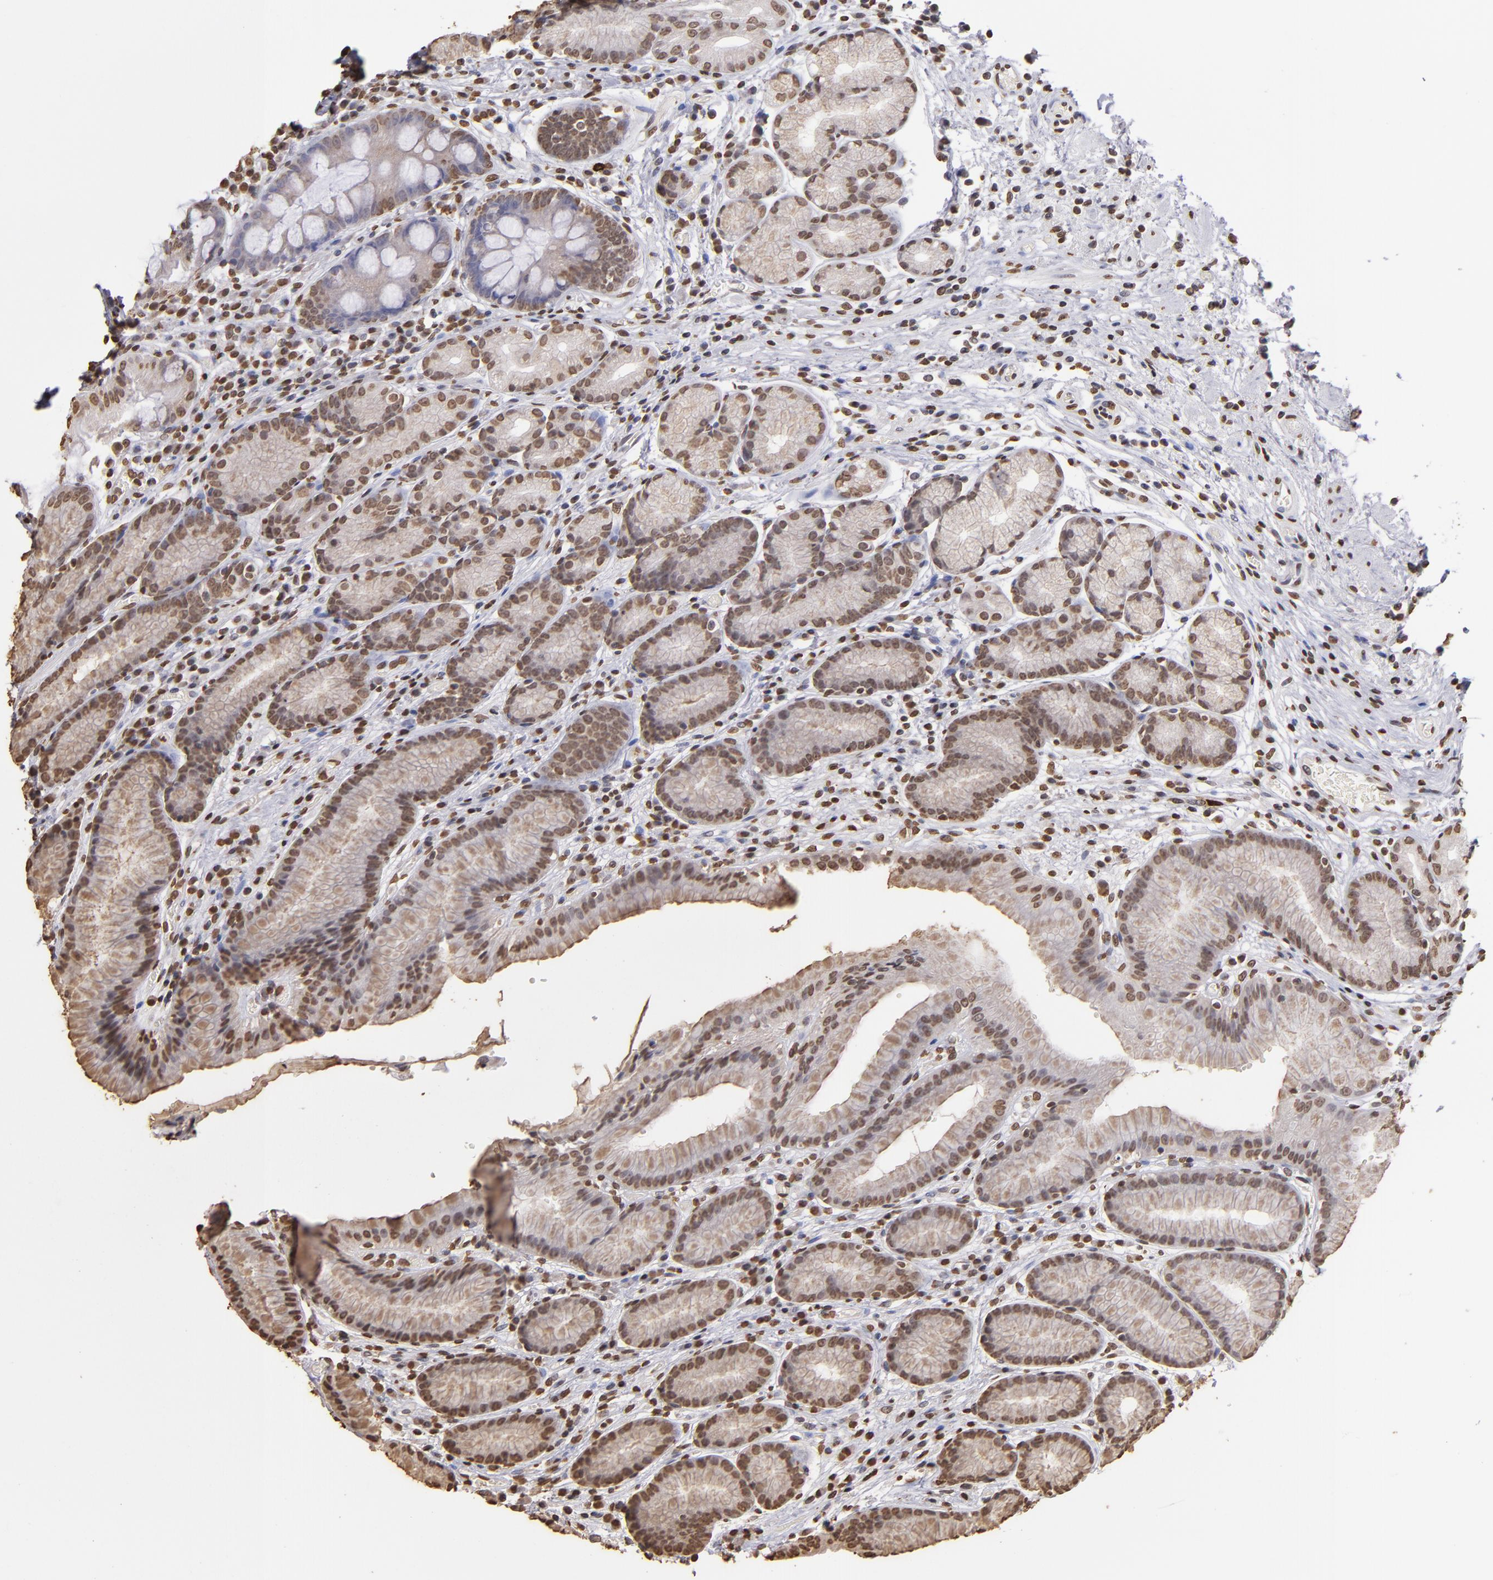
{"staining": {"intensity": "moderate", "quantity": ">75%", "location": "nuclear"}, "tissue": "stomach", "cell_type": "Glandular cells", "image_type": "normal", "snomed": [{"axis": "morphology", "description": "Normal tissue, NOS"}, {"axis": "morphology", "description": "Inflammation, NOS"}, {"axis": "topography", "description": "Stomach, lower"}], "caption": "Protein staining exhibits moderate nuclear staining in about >75% of glandular cells in benign stomach. Using DAB (brown) and hematoxylin (blue) stains, captured at high magnification using brightfield microscopy.", "gene": "LBX1", "patient": {"sex": "male", "age": 59}}